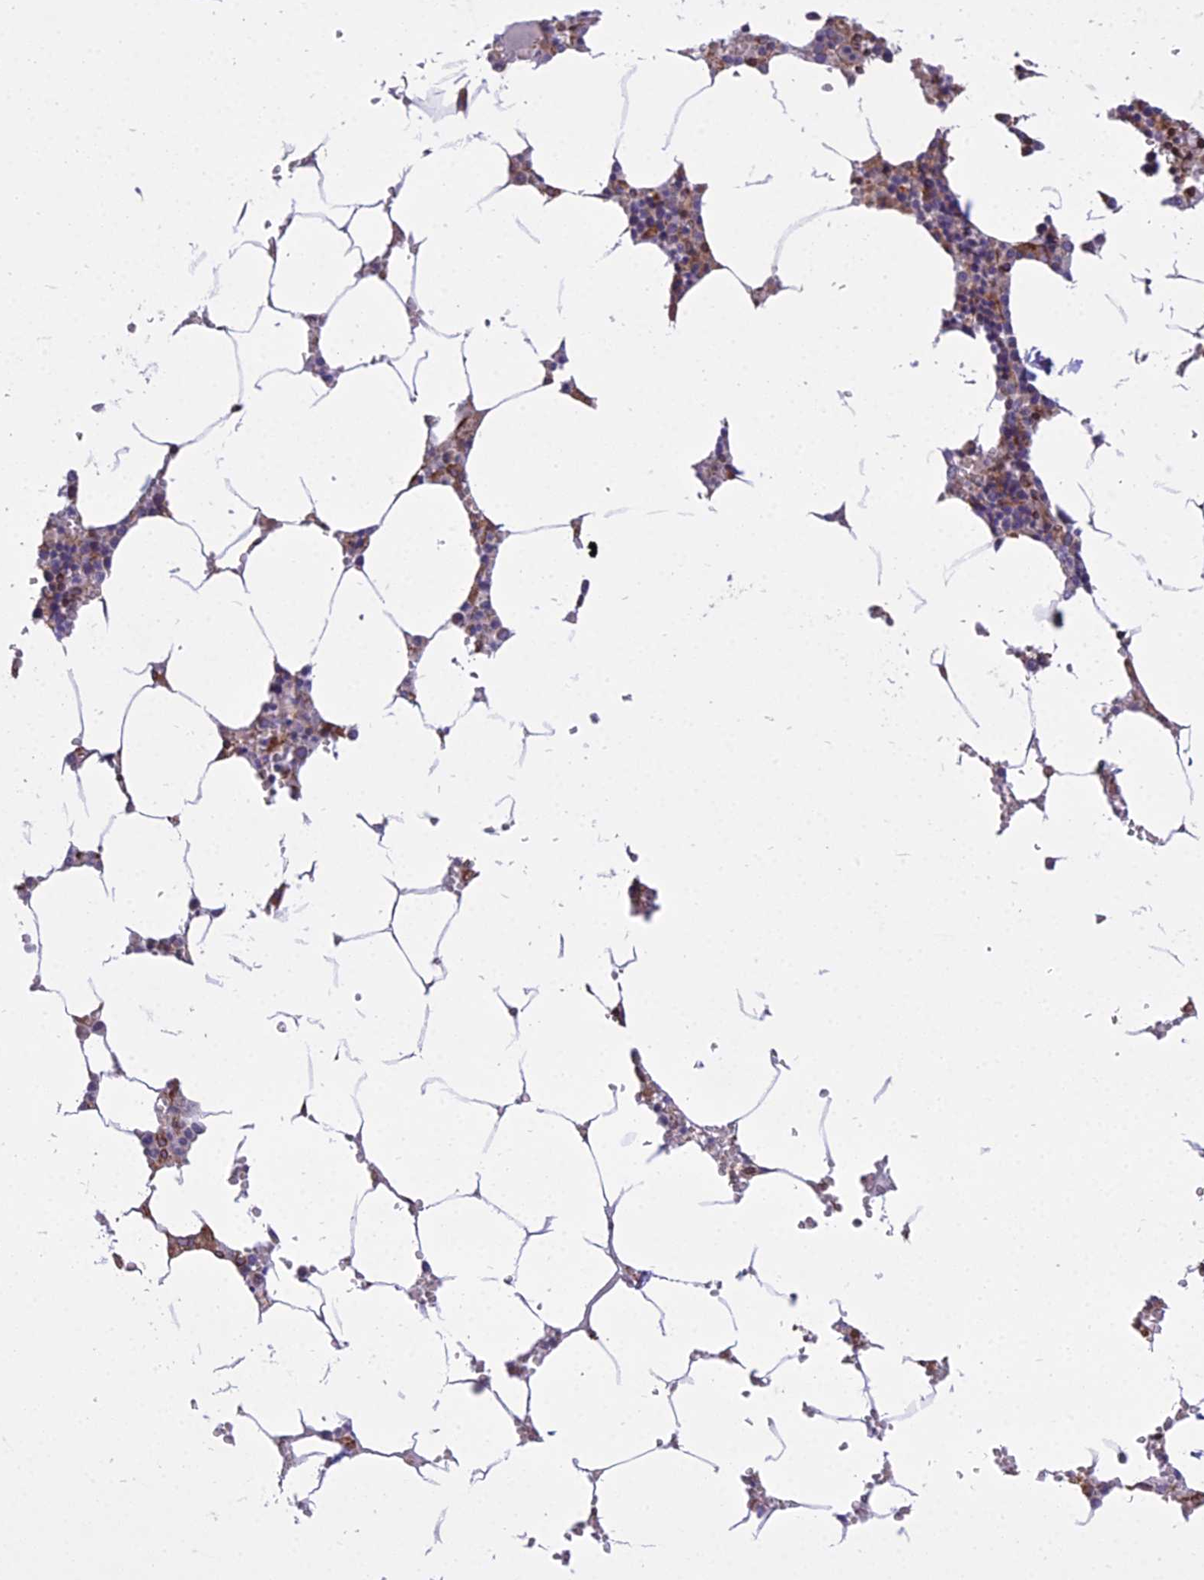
{"staining": {"intensity": "weak", "quantity": "<25%", "location": "cytoplasmic/membranous"}, "tissue": "bone marrow", "cell_type": "Hematopoietic cells", "image_type": "normal", "snomed": [{"axis": "morphology", "description": "Normal tissue, NOS"}, {"axis": "topography", "description": "Bone marrow"}], "caption": "High magnification brightfield microscopy of normal bone marrow stained with DAB (3,3'-diaminobenzidine) (brown) and counterstained with hematoxylin (blue): hematopoietic cells show no significant positivity. (DAB immunohistochemistry visualized using brightfield microscopy, high magnification).", "gene": "GIMAP1", "patient": {"sex": "male", "age": 70}}